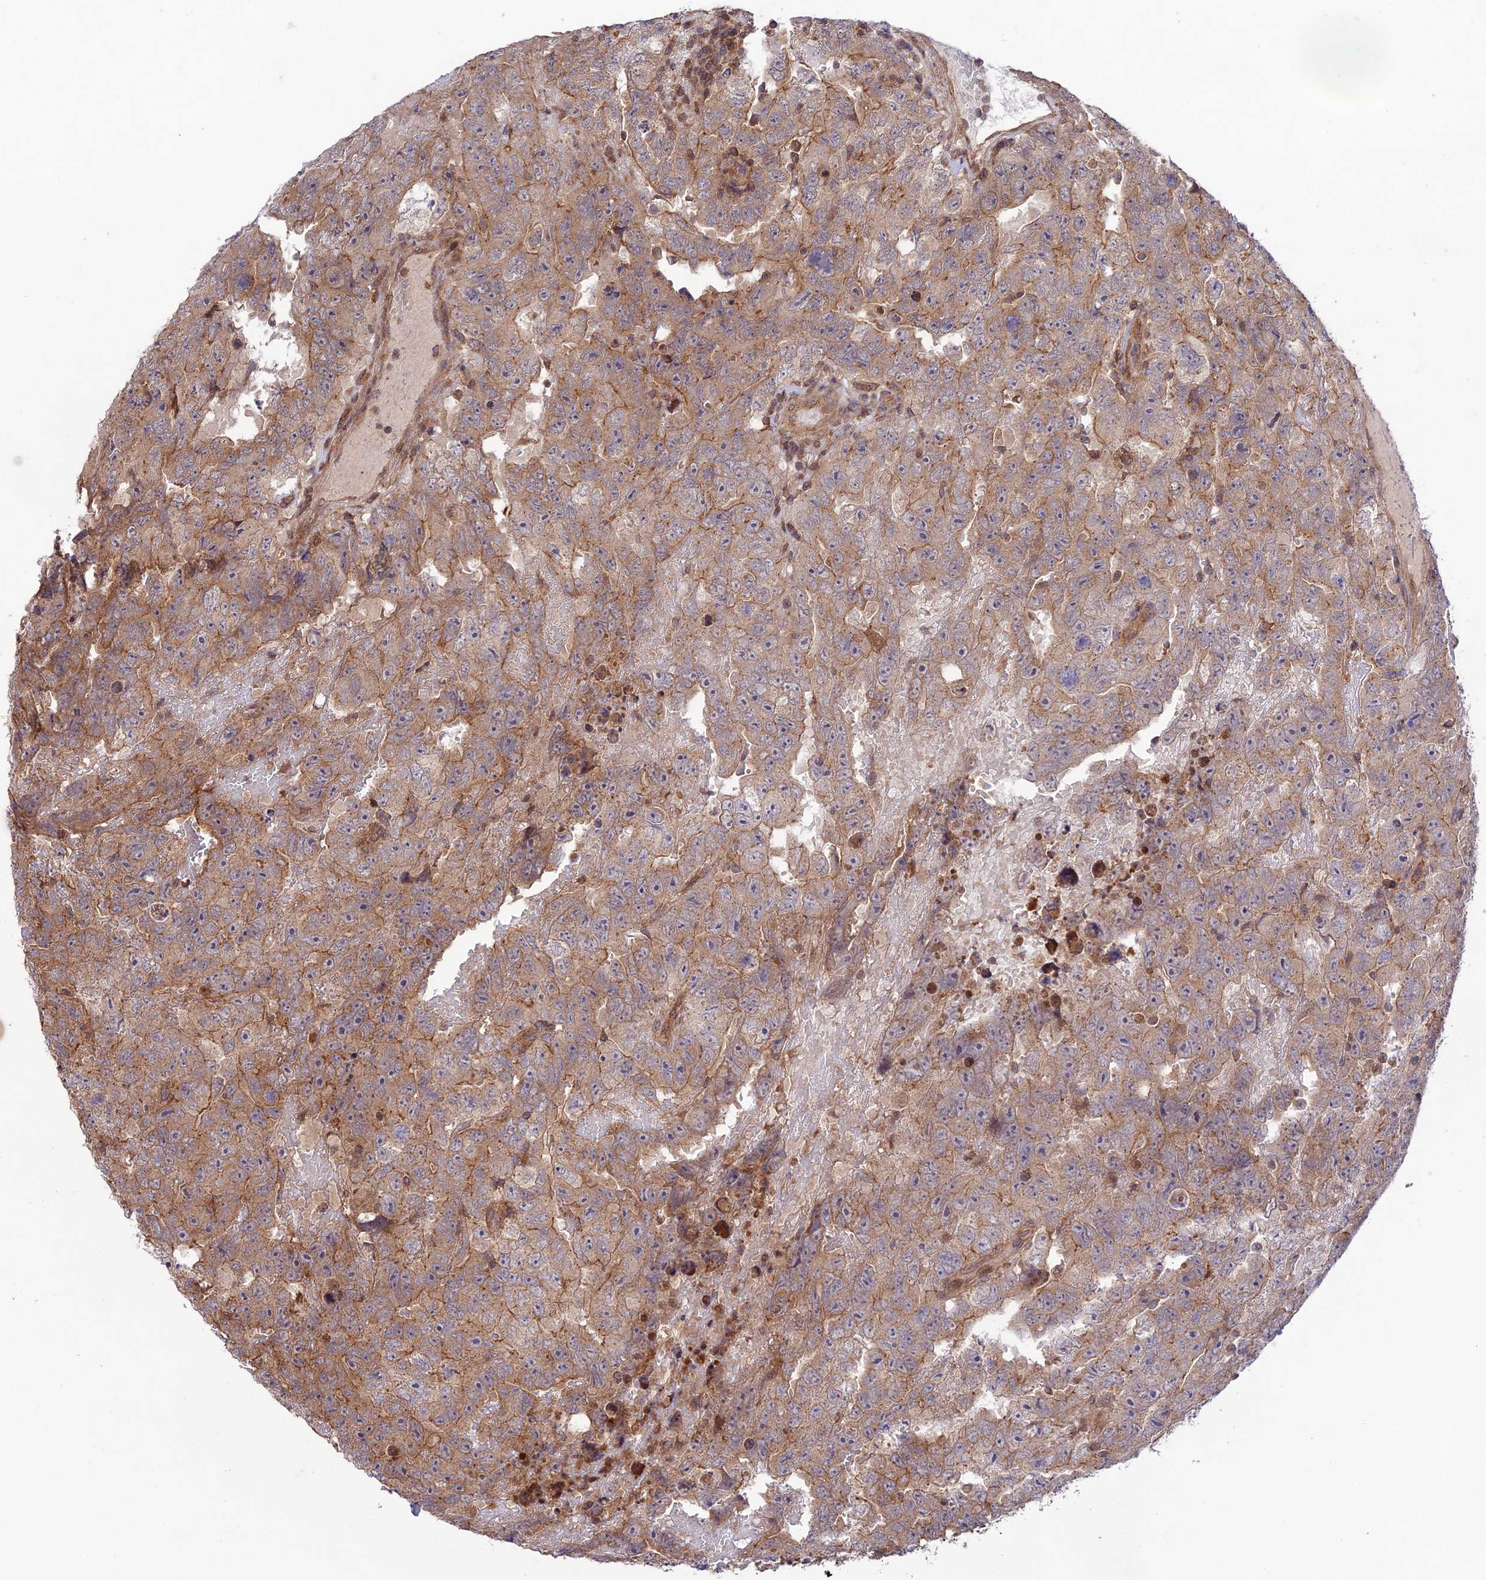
{"staining": {"intensity": "moderate", "quantity": ">75%", "location": "cytoplasmic/membranous"}, "tissue": "testis cancer", "cell_type": "Tumor cells", "image_type": "cancer", "snomed": [{"axis": "morphology", "description": "Carcinoma, Embryonal, NOS"}, {"axis": "topography", "description": "Testis"}], "caption": "The immunohistochemical stain shows moderate cytoplasmic/membranous staining in tumor cells of embryonal carcinoma (testis) tissue.", "gene": "FCHSD1", "patient": {"sex": "male", "age": 45}}